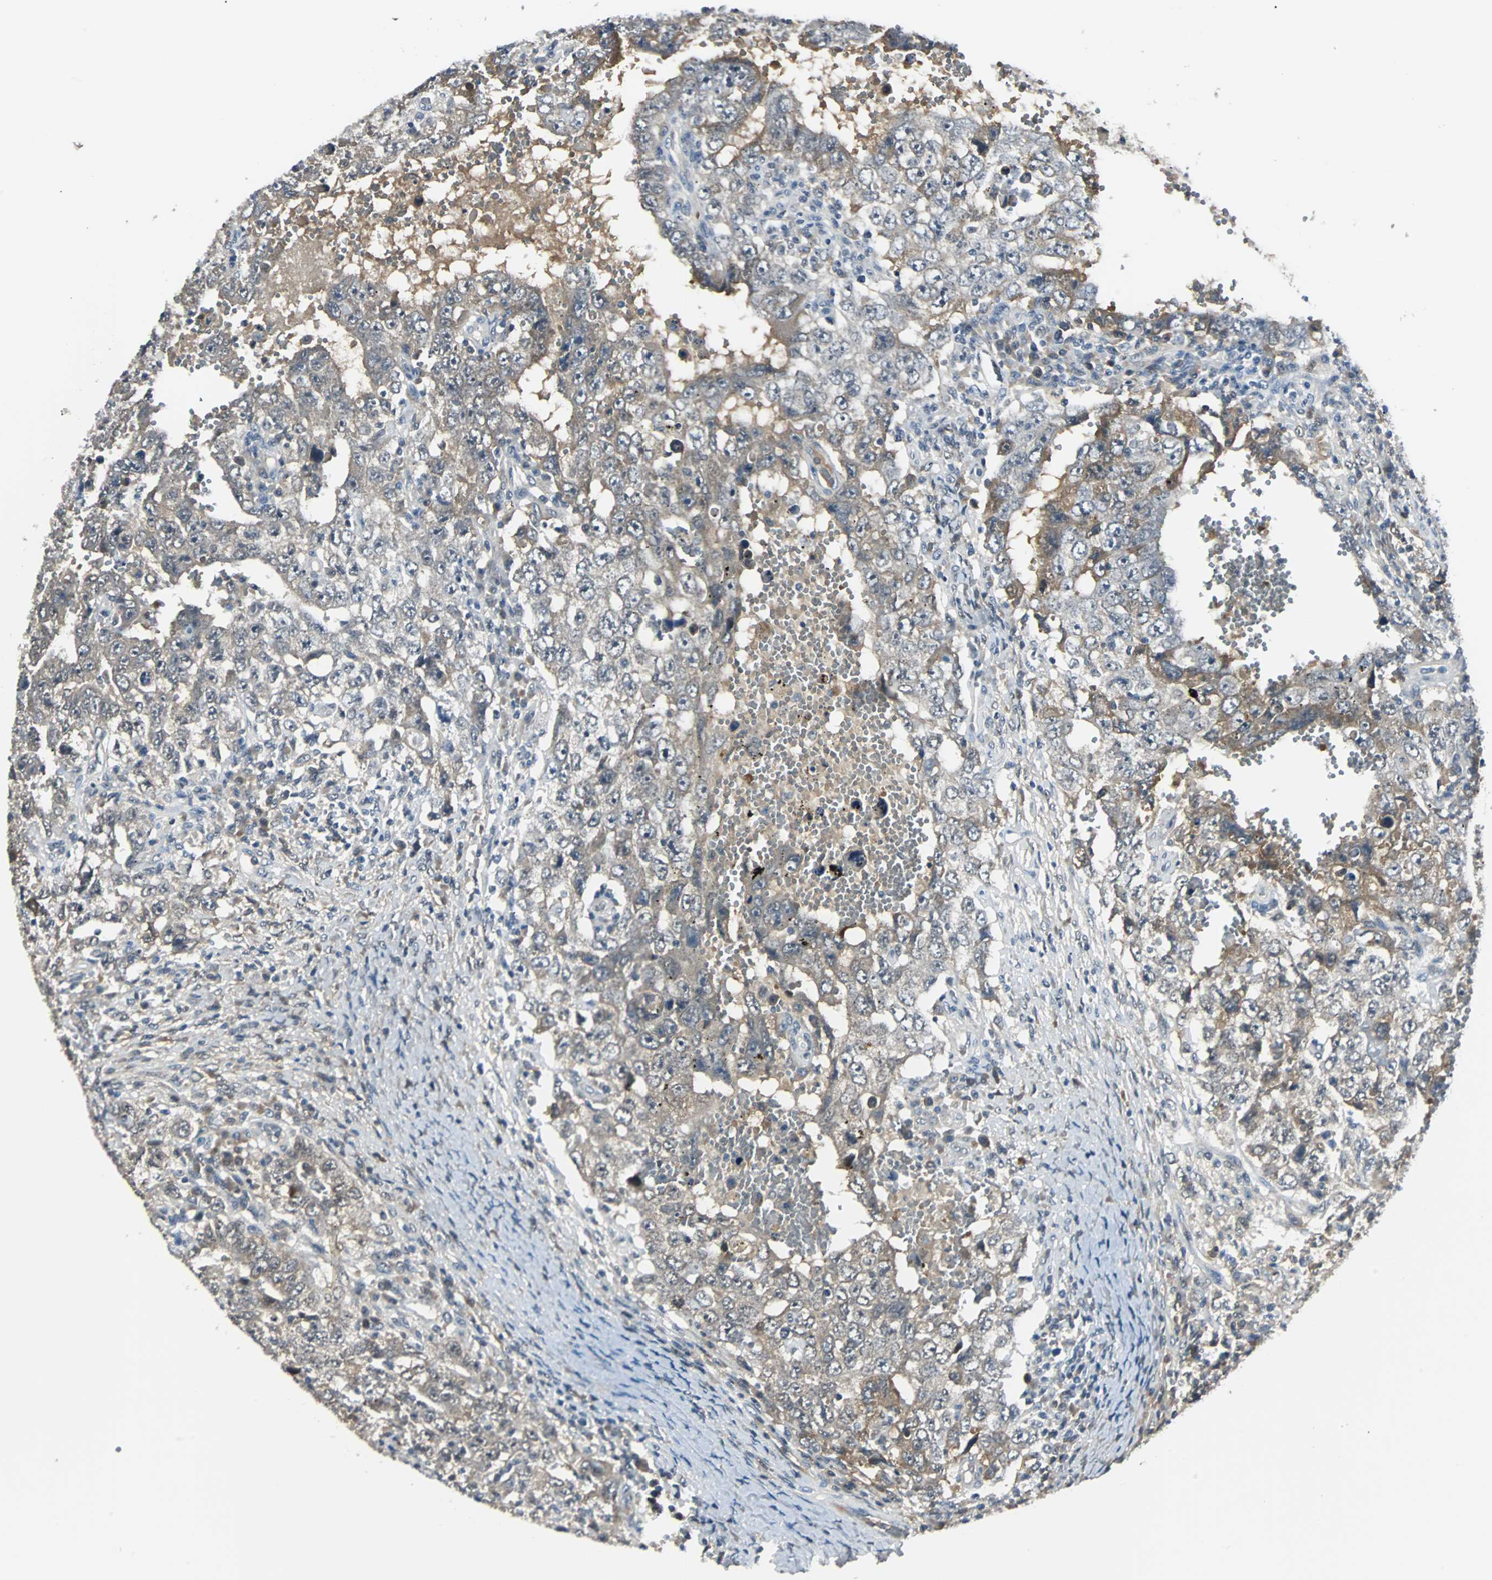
{"staining": {"intensity": "moderate", "quantity": "25%-75%", "location": "cytoplasmic/membranous"}, "tissue": "testis cancer", "cell_type": "Tumor cells", "image_type": "cancer", "snomed": [{"axis": "morphology", "description": "Carcinoma, Embryonal, NOS"}, {"axis": "topography", "description": "Testis"}], "caption": "Immunohistochemistry (DAB) staining of human testis cancer demonstrates moderate cytoplasmic/membranous protein positivity in approximately 25%-75% of tumor cells.", "gene": "FHL2", "patient": {"sex": "male", "age": 26}}